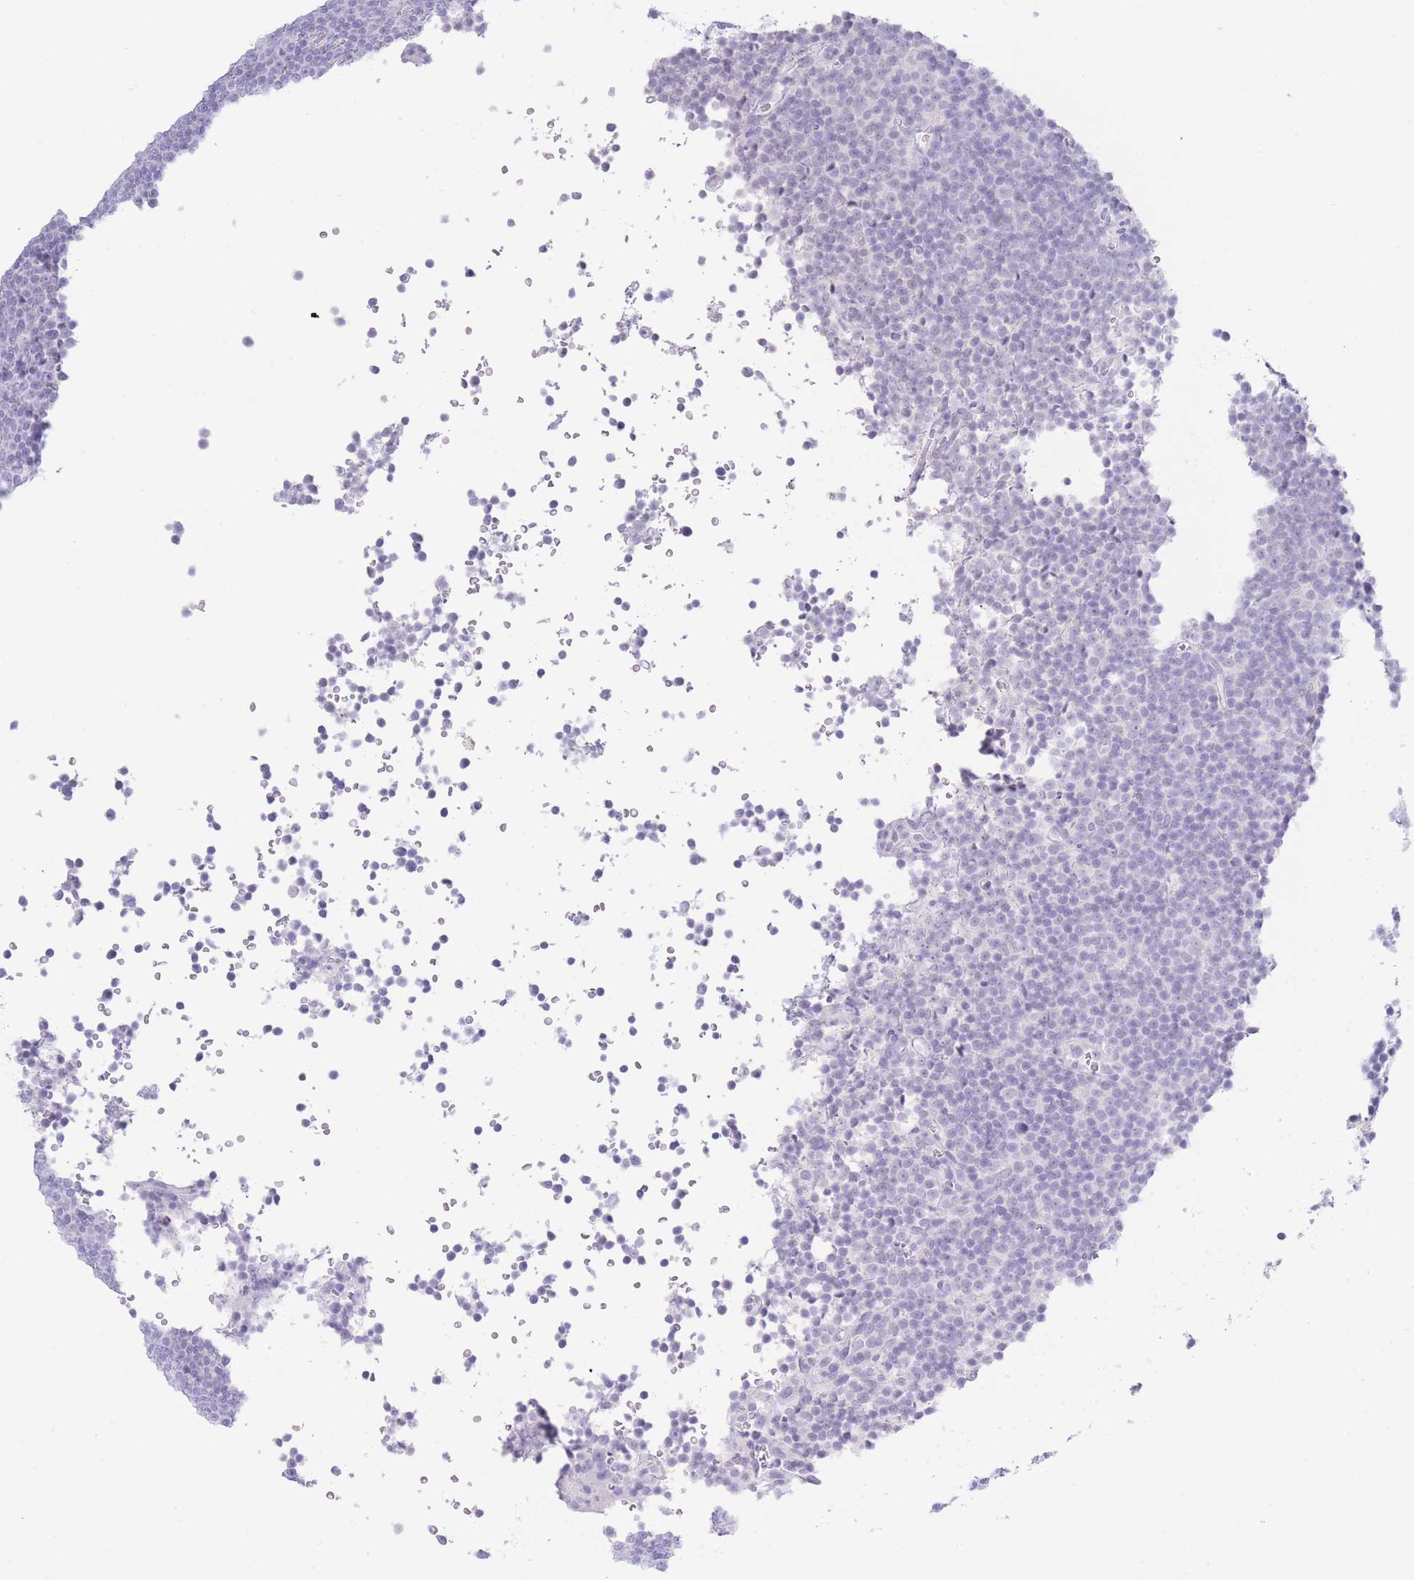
{"staining": {"intensity": "negative", "quantity": "none", "location": "none"}, "tissue": "lymphoma", "cell_type": "Tumor cells", "image_type": "cancer", "snomed": [{"axis": "morphology", "description": "Malignant lymphoma, non-Hodgkin's type, Low grade"}, {"axis": "topography", "description": "Lymph node"}], "caption": "High magnification brightfield microscopy of malignant lymphoma, non-Hodgkin's type (low-grade) stained with DAB (brown) and counterstained with hematoxylin (blue): tumor cells show no significant expression. The staining is performed using DAB (3,3'-diaminobenzidine) brown chromogen with nuclei counter-stained in using hematoxylin.", "gene": "PKLR", "patient": {"sex": "female", "age": 67}}